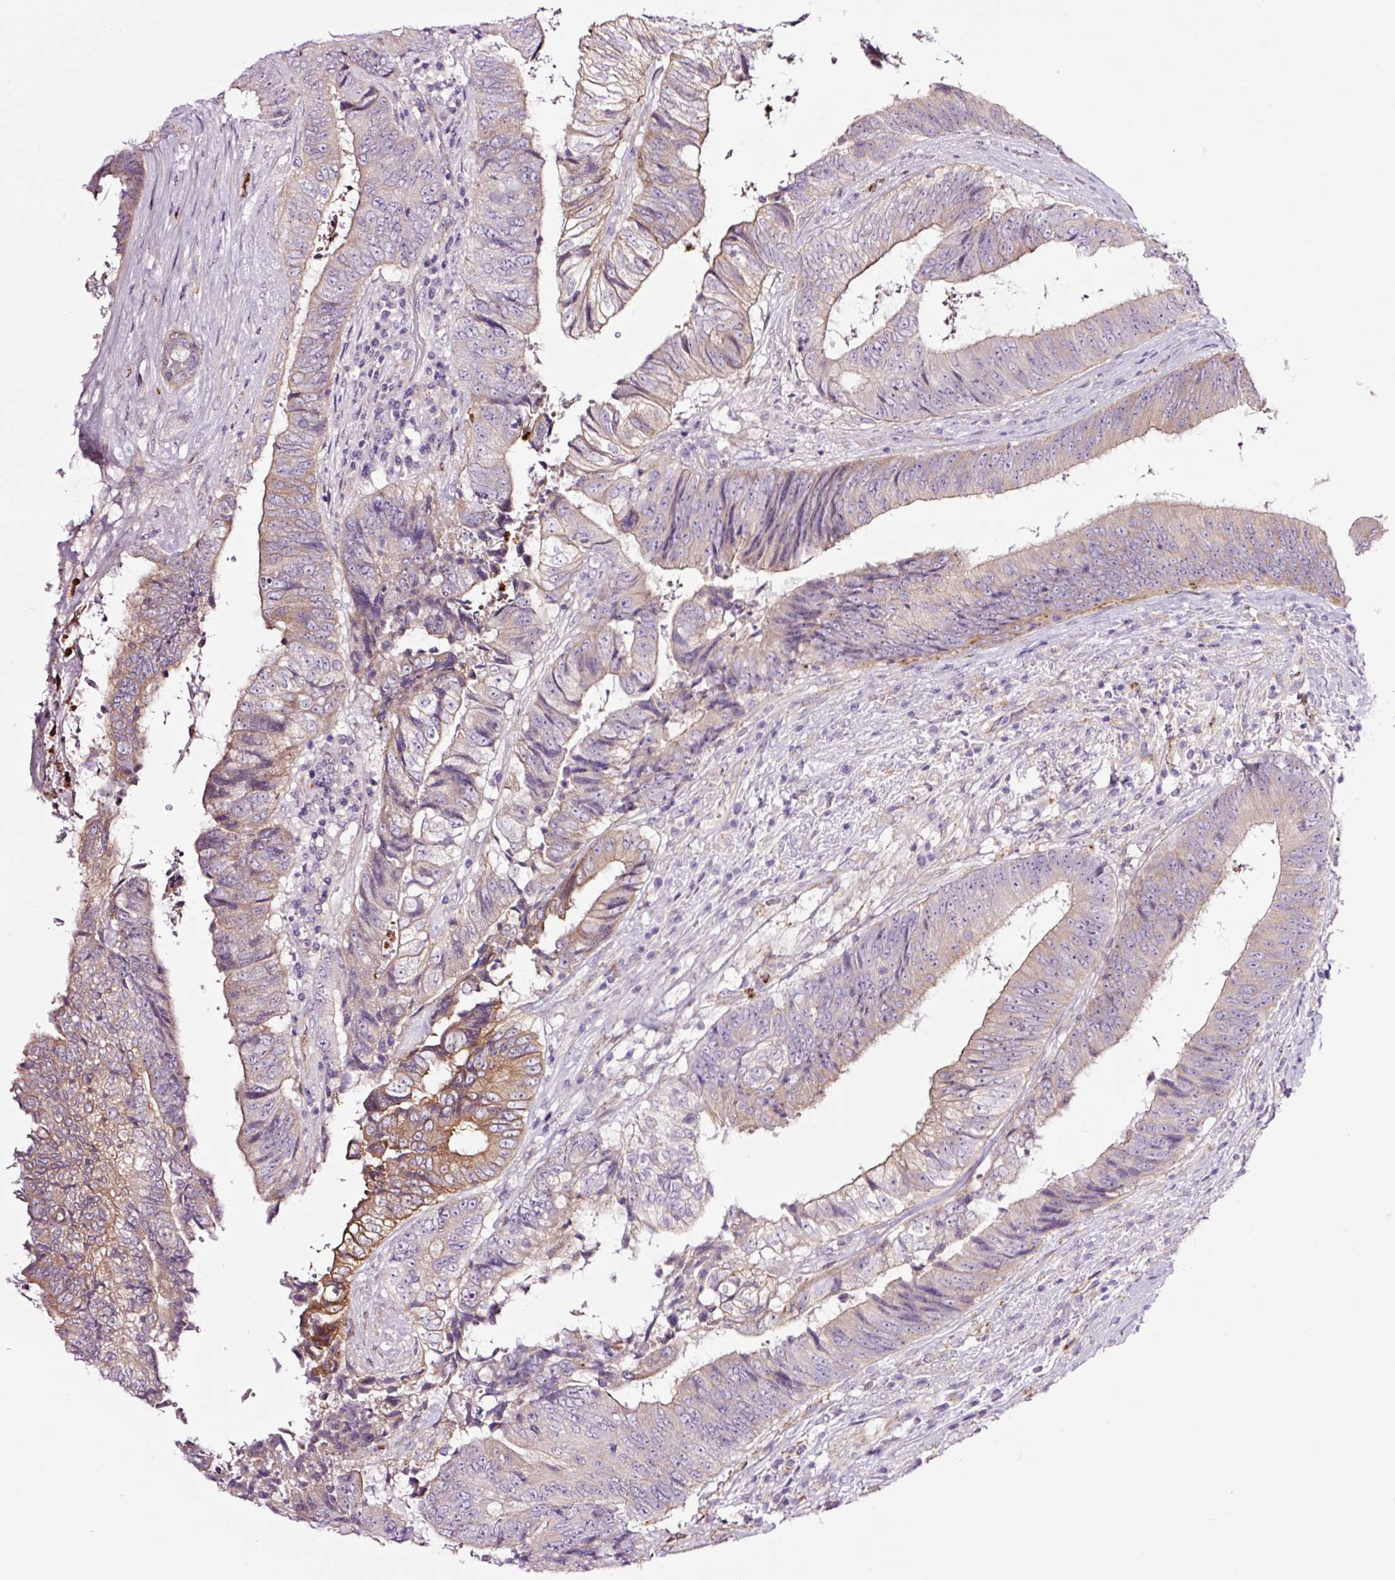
{"staining": {"intensity": "moderate", "quantity": "<25%", "location": "cytoplasmic/membranous"}, "tissue": "colorectal cancer", "cell_type": "Tumor cells", "image_type": "cancer", "snomed": [{"axis": "morphology", "description": "Adenocarcinoma, NOS"}, {"axis": "topography", "description": "Rectum"}], "caption": "DAB immunohistochemical staining of colorectal cancer (adenocarcinoma) reveals moderate cytoplasmic/membranous protein positivity in approximately <25% of tumor cells.", "gene": "SH2D6", "patient": {"sex": "male", "age": 72}}